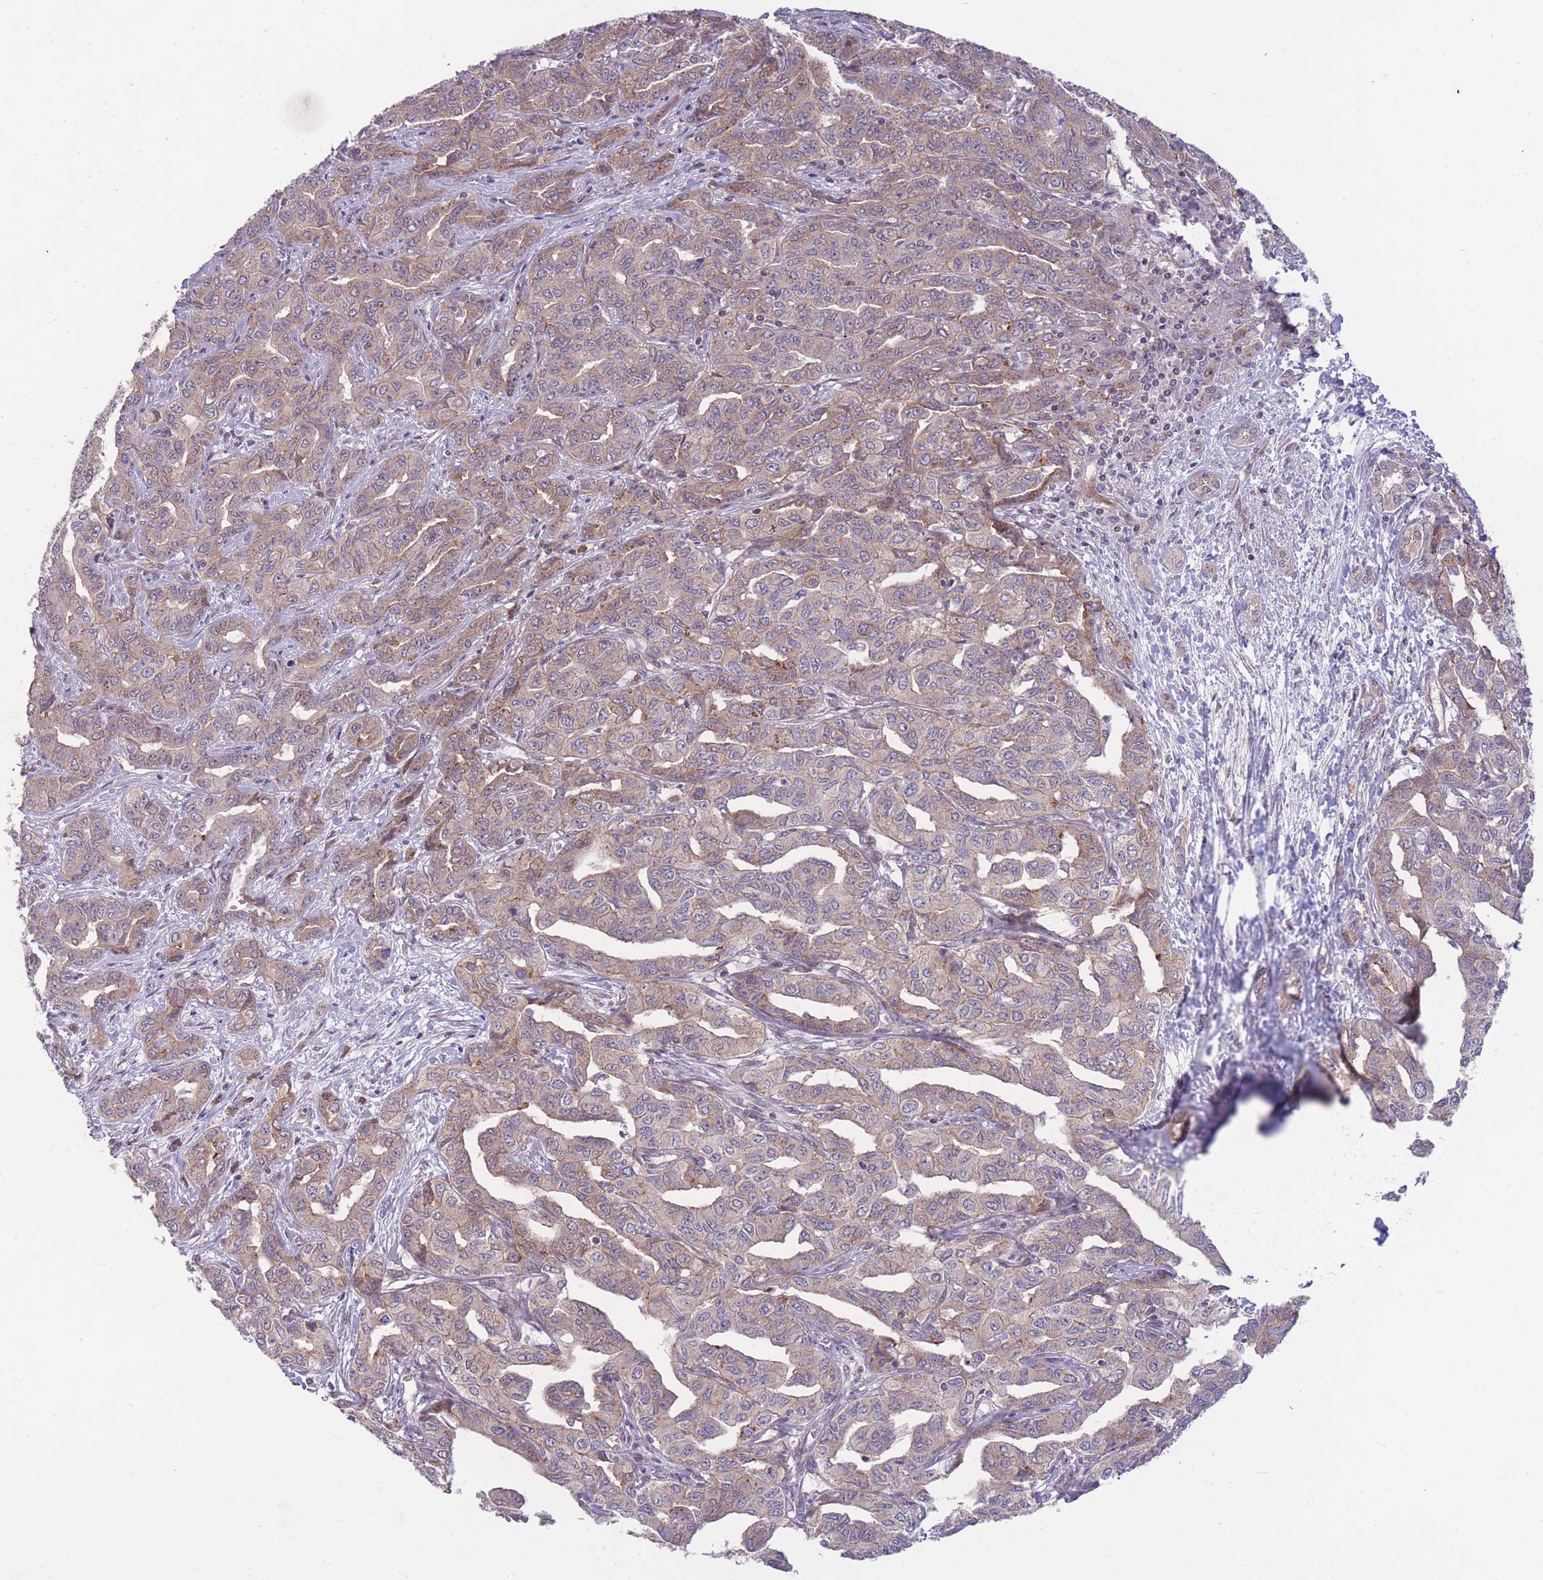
{"staining": {"intensity": "weak", "quantity": ">75%", "location": "cytoplasmic/membranous"}, "tissue": "liver cancer", "cell_type": "Tumor cells", "image_type": "cancer", "snomed": [{"axis": "morphology", "description": "Cholangiocarcinoma"}, {"axis": "topography", "description": "Liver"}], "caption": "The immunohistochemical stain shows weak cytoplasmic/membranous positivity in tumor cells of cholangiocarcinoma (liver) tissue. (DAB IHC, brown staining for protein, blue staining for nuclei).", "gene": "RIC8A", "patient": {"sex": "male", "age": 59}}